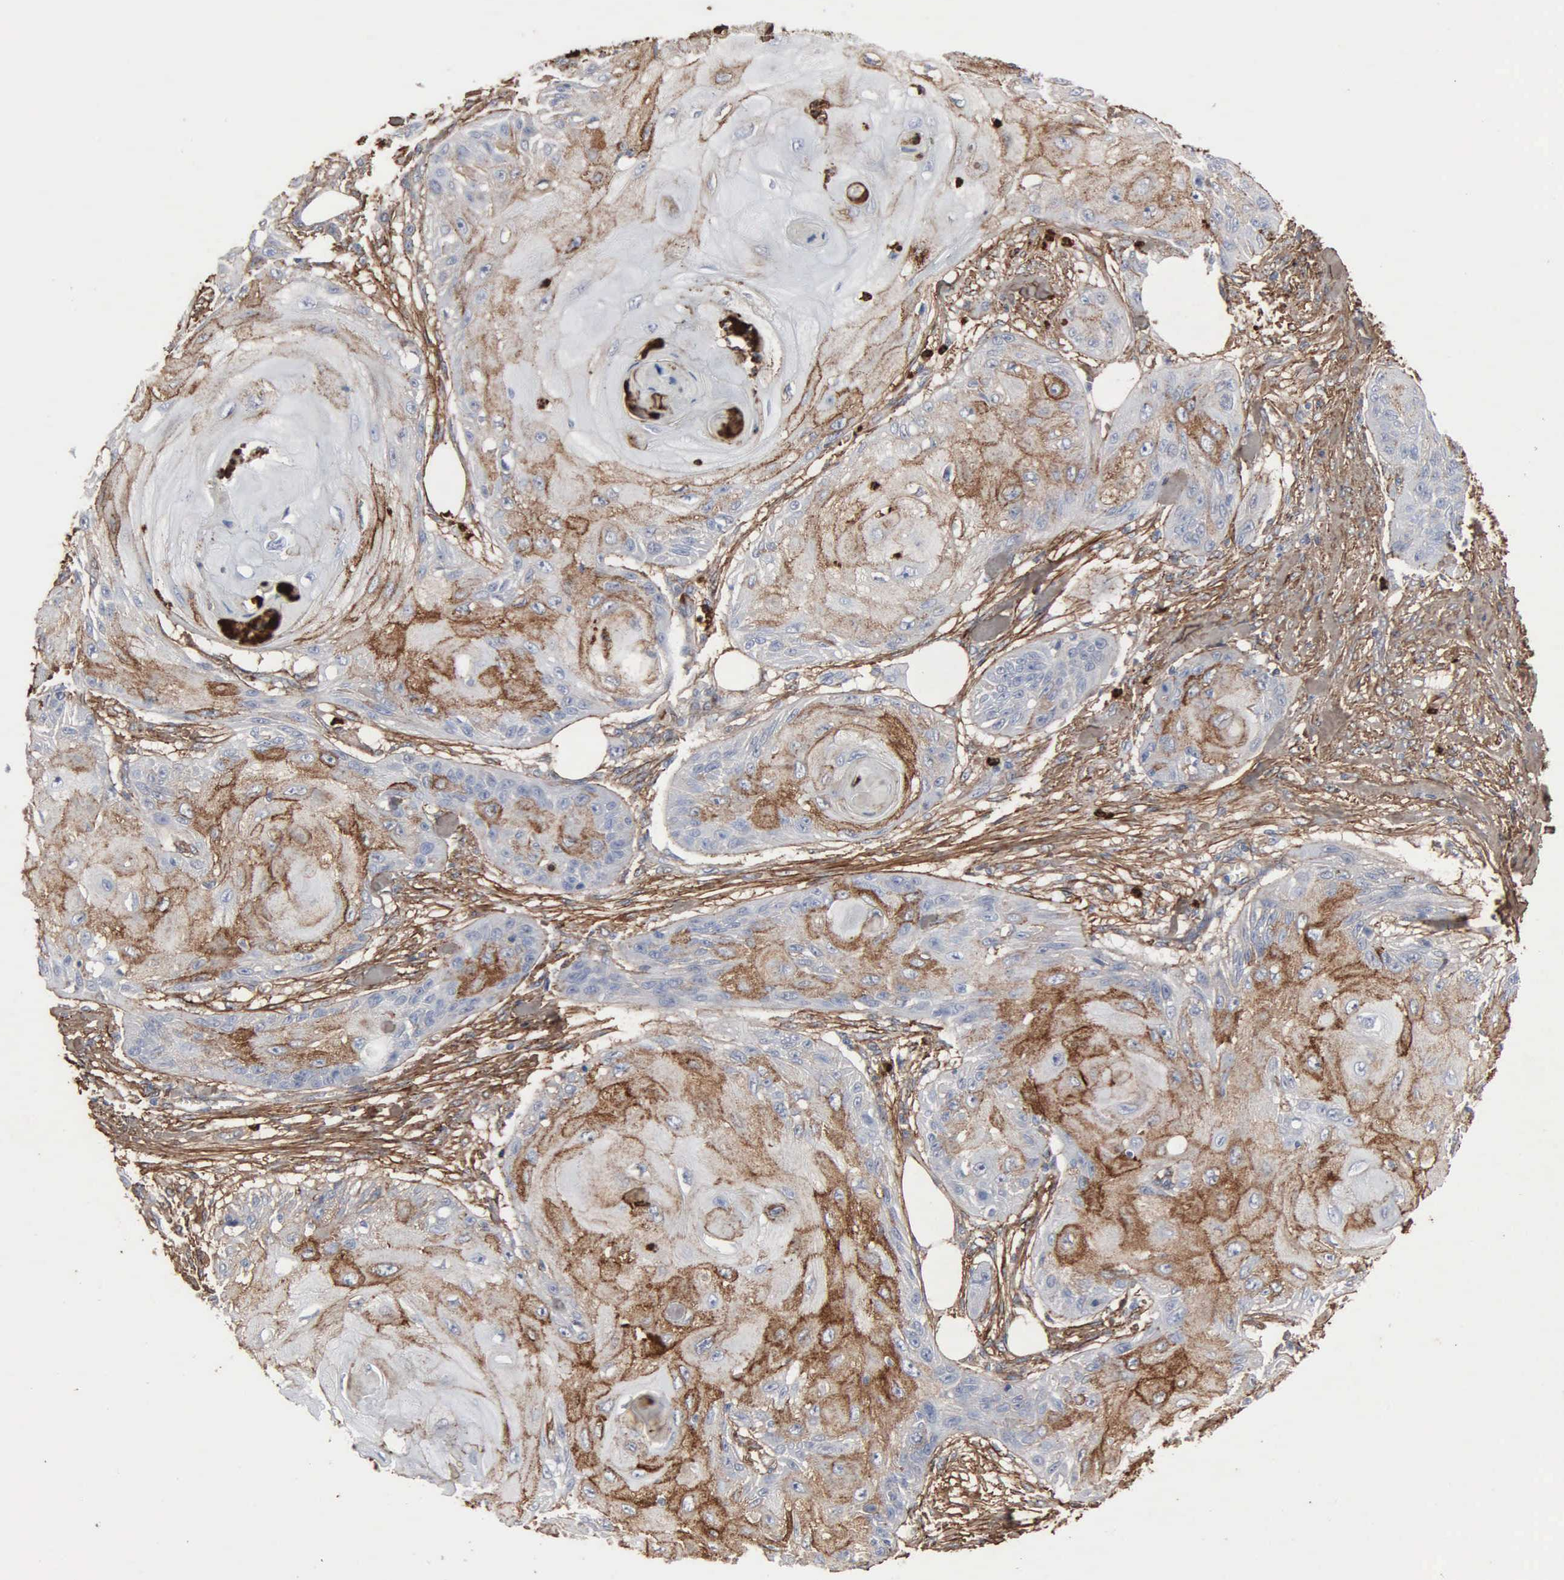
{"staining": {"intensity": "moderate", "quantity": "25%-75%", "location": "cytoplasmic/membranous"}, "tissue": "skin cancer", "cell_type": "Tumor cells", "image_type": "cancer", "snomed": [{"axis": "morphology", "description": "Squamous cell carcinoma, NOS"}, {"axis": "topography", "description": "Skin"}], "caption": "The image displays immunohistochemical staining of skin cancer (squamous cell carcinoma). There is moderate cytoplasmic/membranous expression is appreciated in about 25%-75% of tumor cells. The staining was performed using DAB, with brown indicating positive protein expression. Nuclei are stained blue with hematoxylin.", "gene": "FN1", "patient": {"sex": "female", "age": 88}}